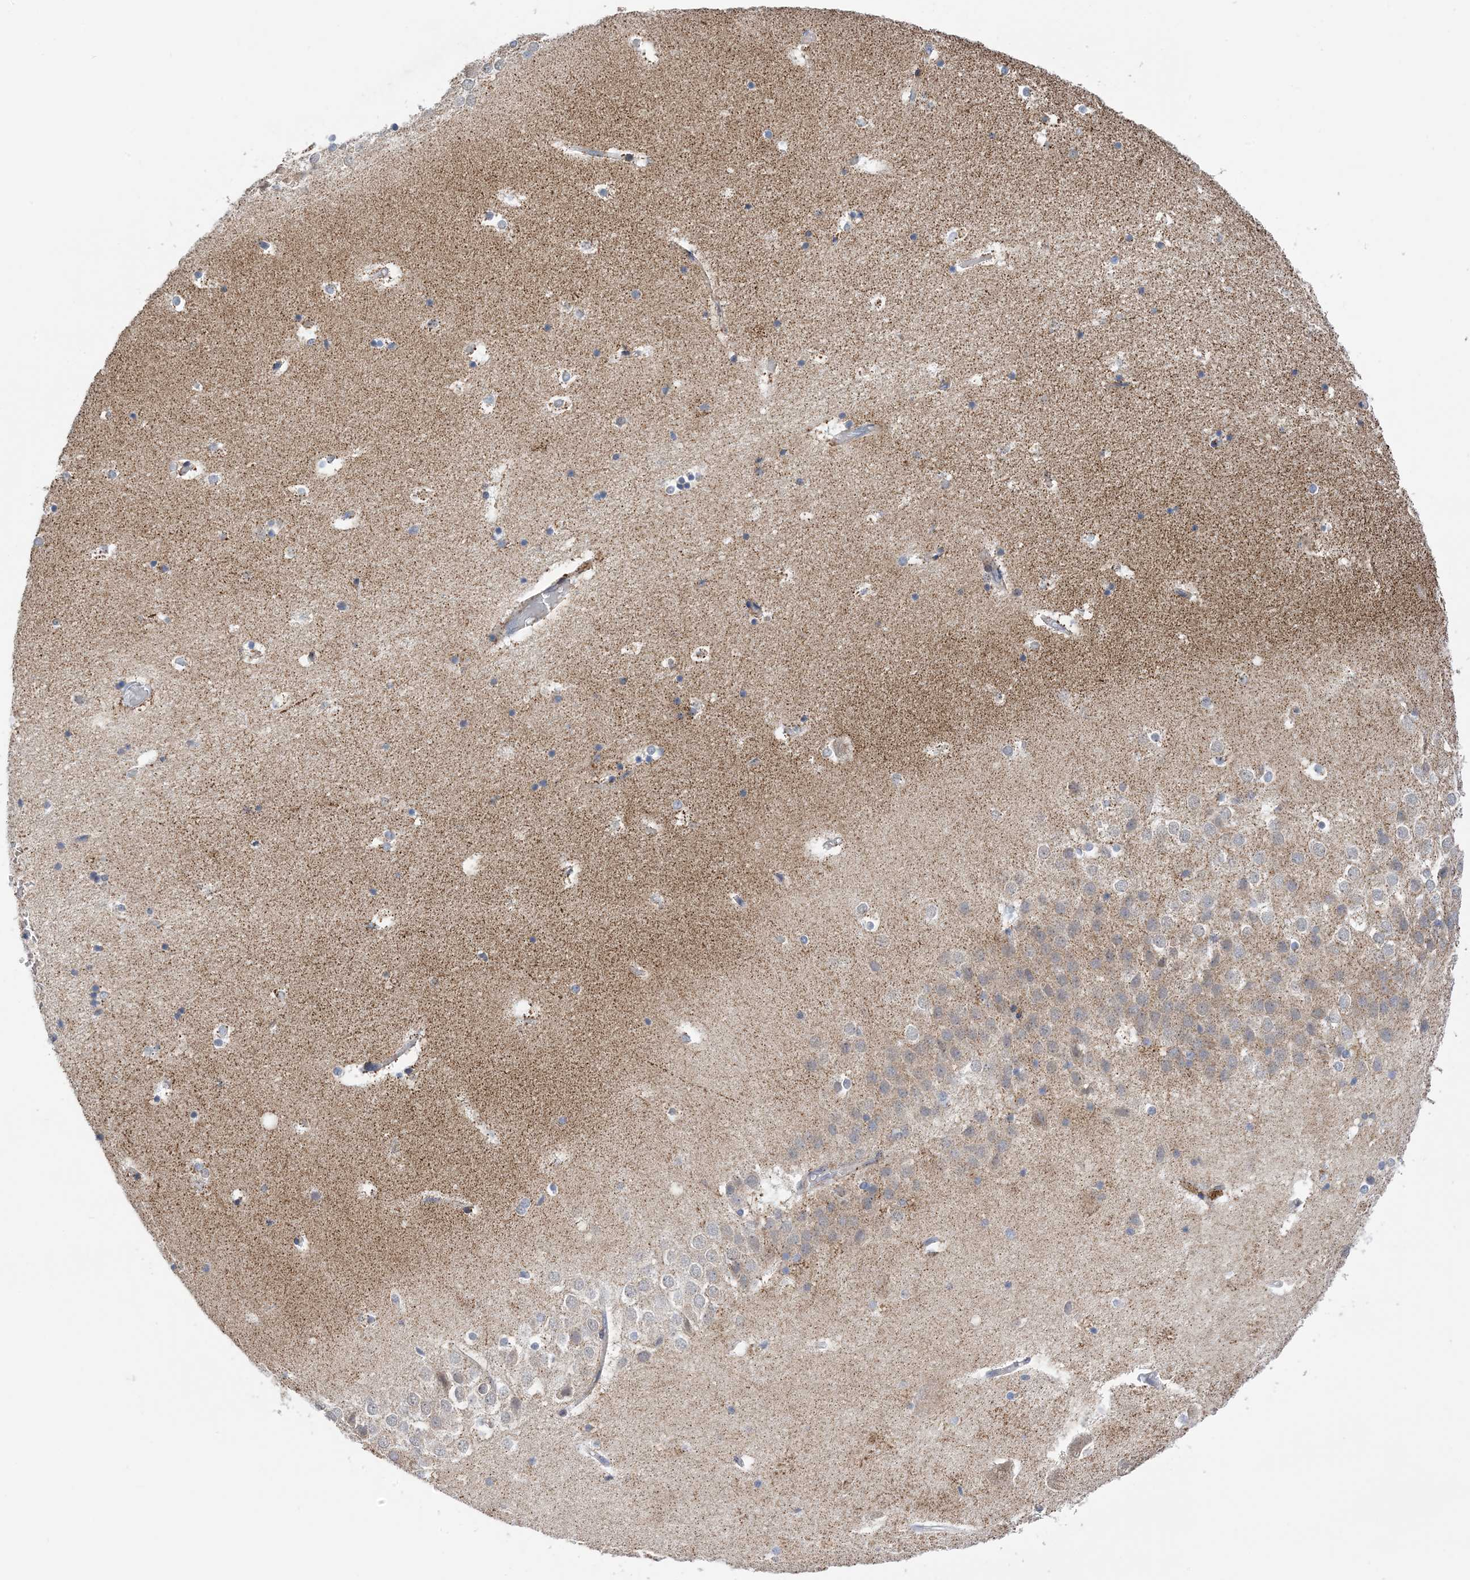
{"staining": {"intensity": "moderate", "quantity": "<25%", "location": "cytoplasmic/membranous"}, "tissue": "hippocampus", "cell_type": "Glial cells", "image_type": "normal", "snomed": [{"axis": "morphology", "description": "Normal tissue, NOS"}, {"axis": "topography", "description": "Hippocampus"}], "caption": "The micrograph displays a brown stain indicating the presence of a protein in the cytoplasmic/membranous of glial cells in hippocampus.", "gene": "PLK4", "patient": {"sex": "female", "age": 52}}